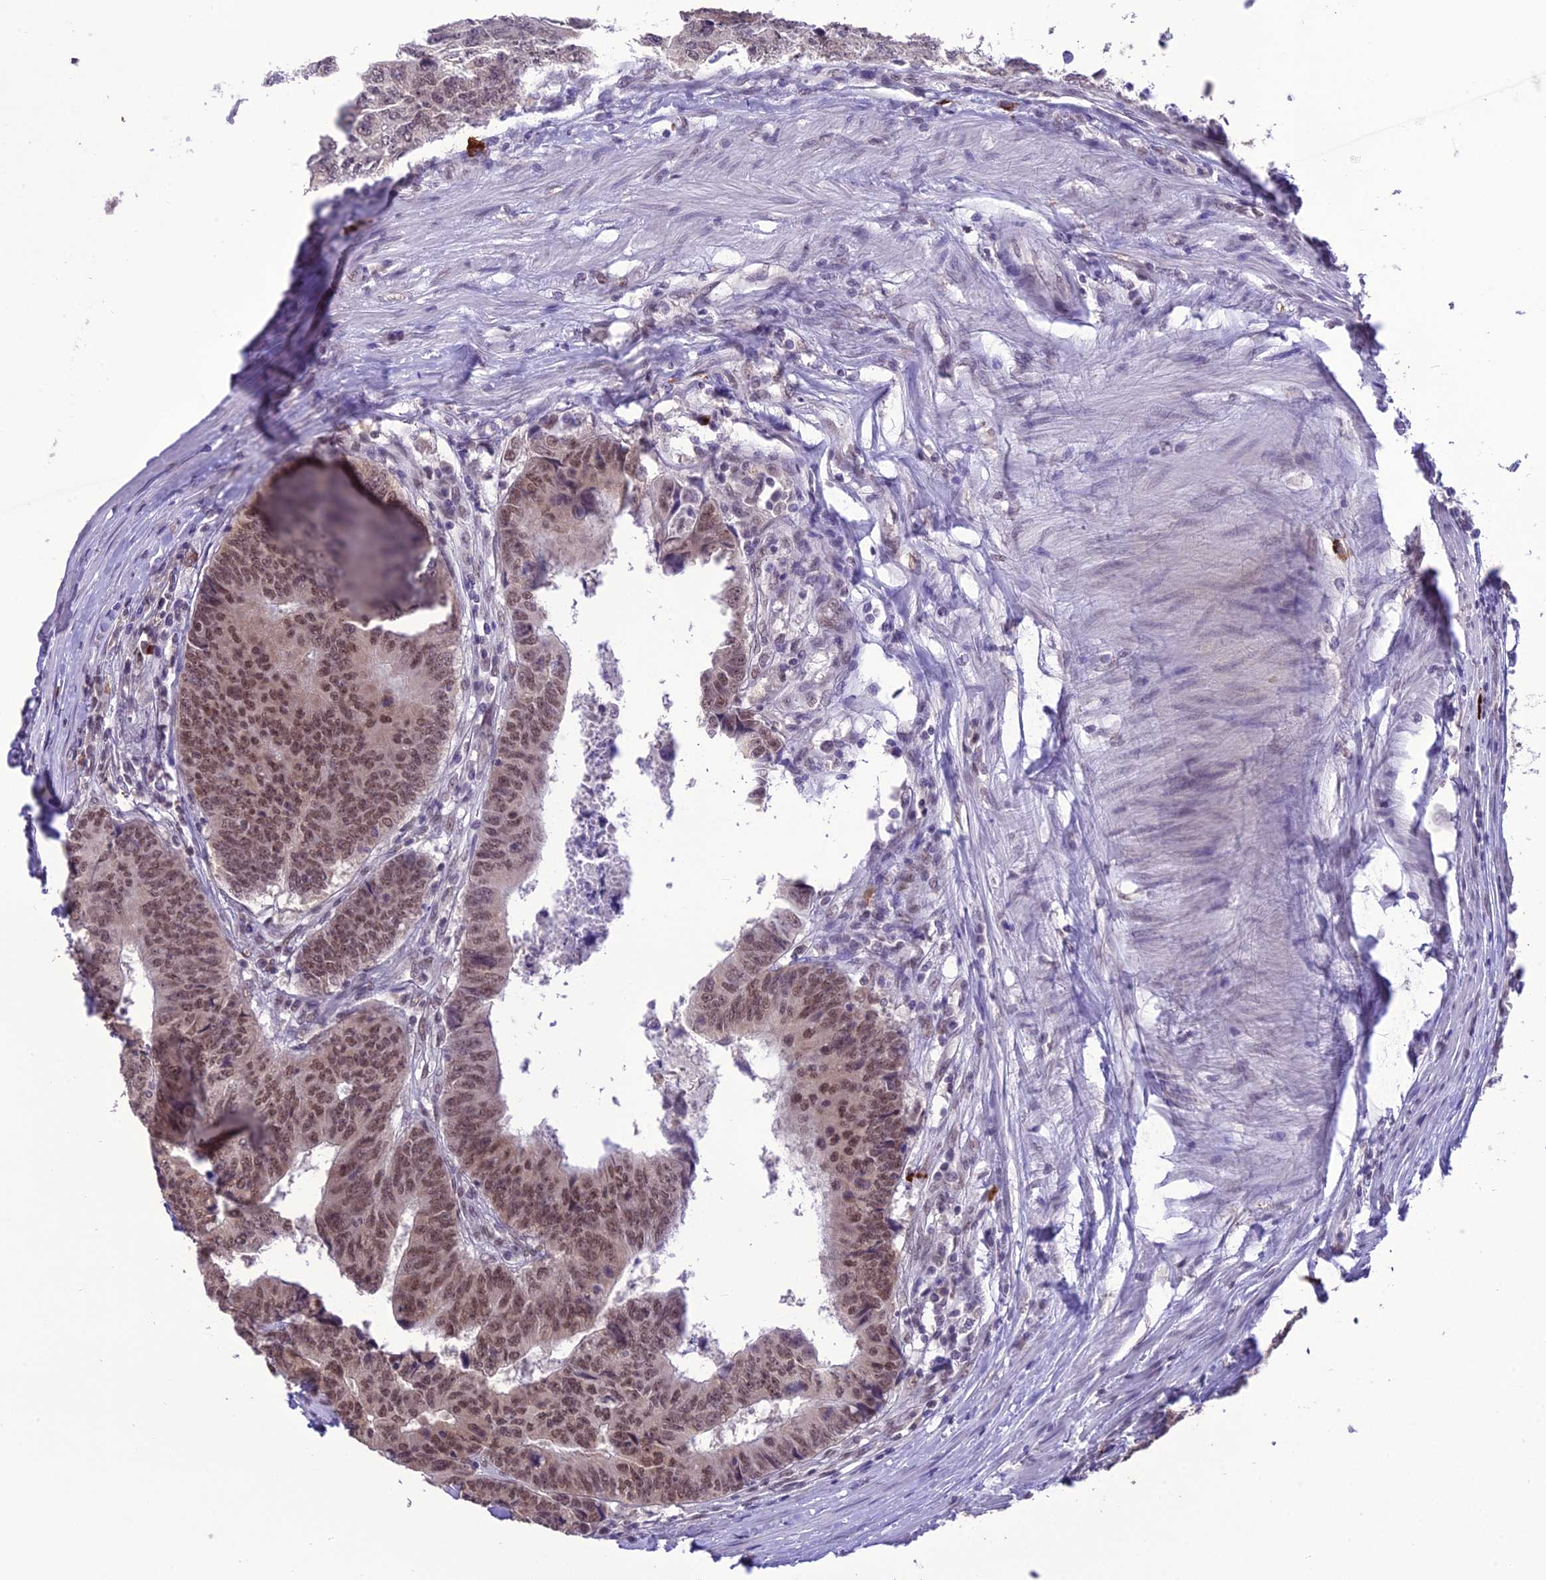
{"staining": {"intensity": "moderate", "quantity": ">75%", "location": "nuclear"}, "tissue": "colorectal cancer", "cell_type": "Tumor cells", "image_type": "cancer", "snomed": [{"axis": "morphology", "description": "Adenocarcinoma, NOS"}, {"axis": "topography", "description": "Rectum"}], "caption": "Immunohistochemical staining of colorectal adenocarcinoma demonstrates medium levels of moderate nuclear expression in approximately >75% of tumor cells.", "gene": "SH3RF3", "patient": {"sex": "male", "age": 84}}